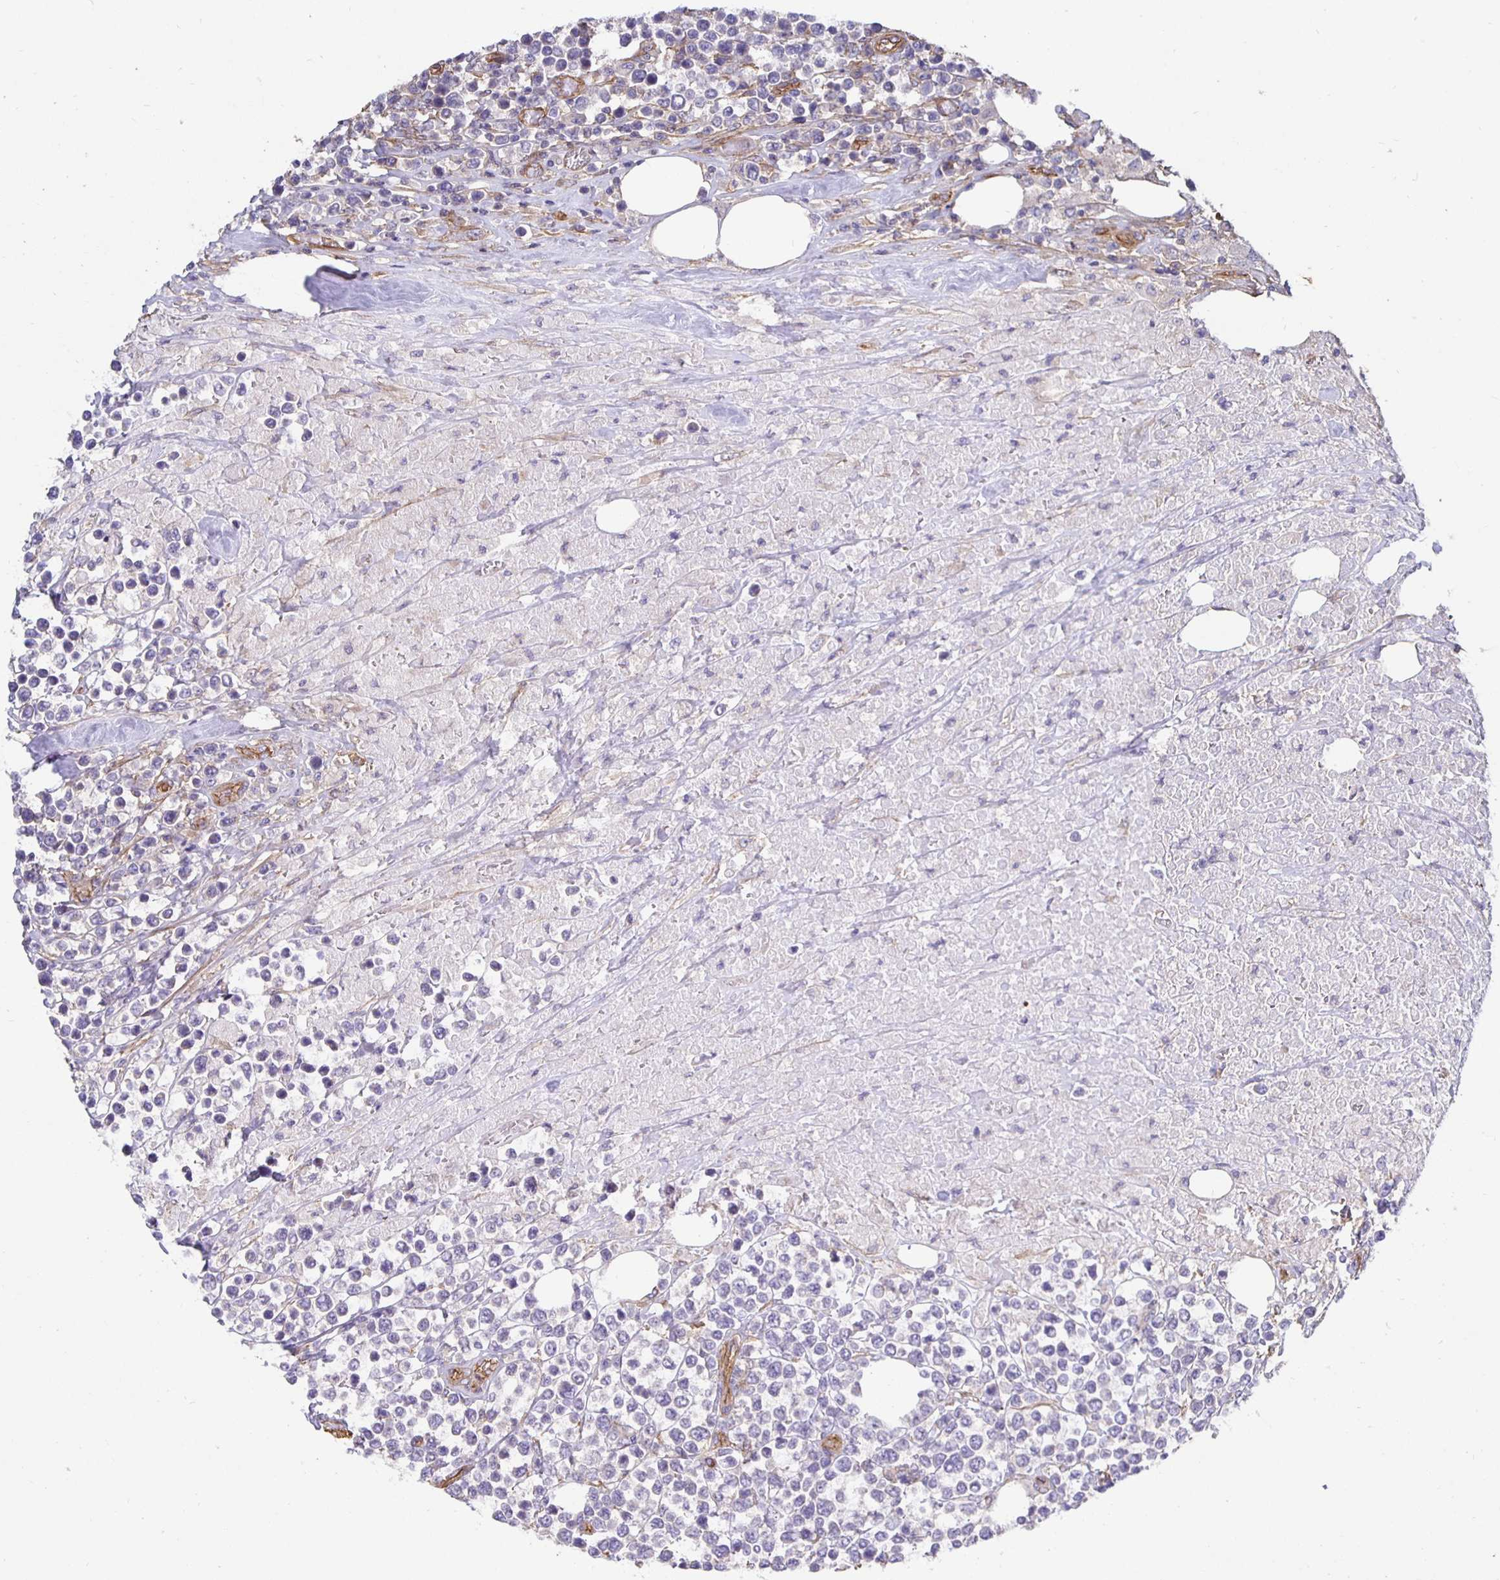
{"staining": {"intensity": "negative", "quantity": "none", "location": "none"}, "tissue": "lymphoma", "cell_type": "Tumor cells", "image_type": "cancer", "snomed": [{"axis": "morphology", "description": "Malignant lymphoma, non-Hodgkin's type, High grade"}, {"axis": "topography", "description": "Soft tissue"}], "caption": "Malignant lymphoma, non-Hodgkin's type (high-grade) stained for a protein using immunohistochemistry reveals no expression tumor cells.", "gene": "ARHGEF39", "patient": {"sex": "female", "age": 56}}